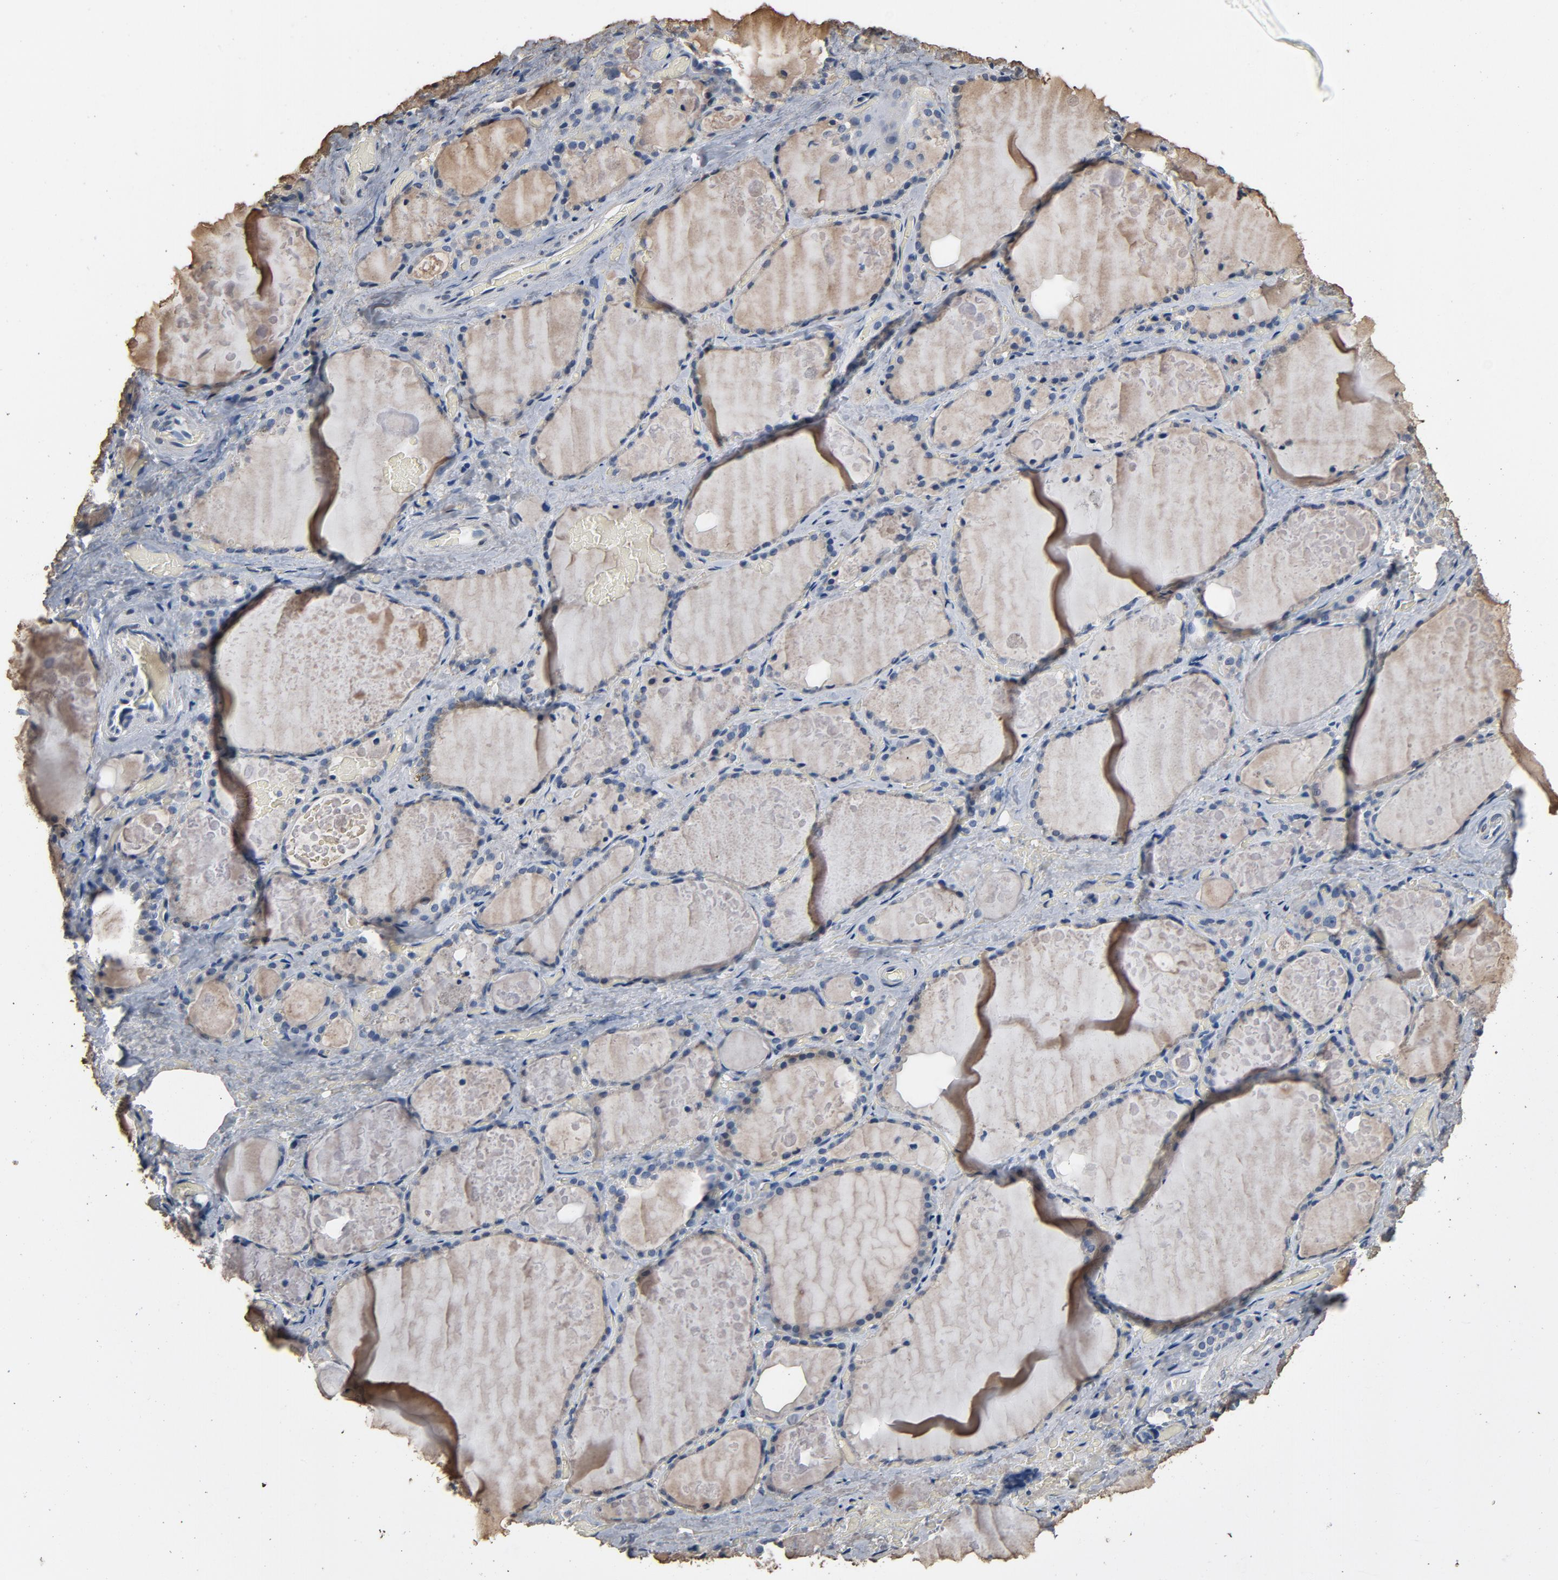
{"staining": {"intensity": "negative", "quantity": "none", "location": "none"}, "tissue": "thyroid gland", "cell_type": "Glandular cells", "image_type": "normal", "snomed": [{"axis": "morphology", "description": "Normal tissue, NOS"}, {"axis": "topography", "description": "Thyroid gland"}], "caption": "This micrograph is of unremarkable thyroid gland stained with immunohistochemistry (IHC) to label a protein in brown with the nuclei are counter-stained blue. There is no expression in glandular cells. The staining was performed using DAB to visualize the protein expression in brown, while the nuclei were stained in blue with hematoxylin (Magnification: 20x).", "gene": "SOX6", "patient": {"sex": "male", "age": 61}}